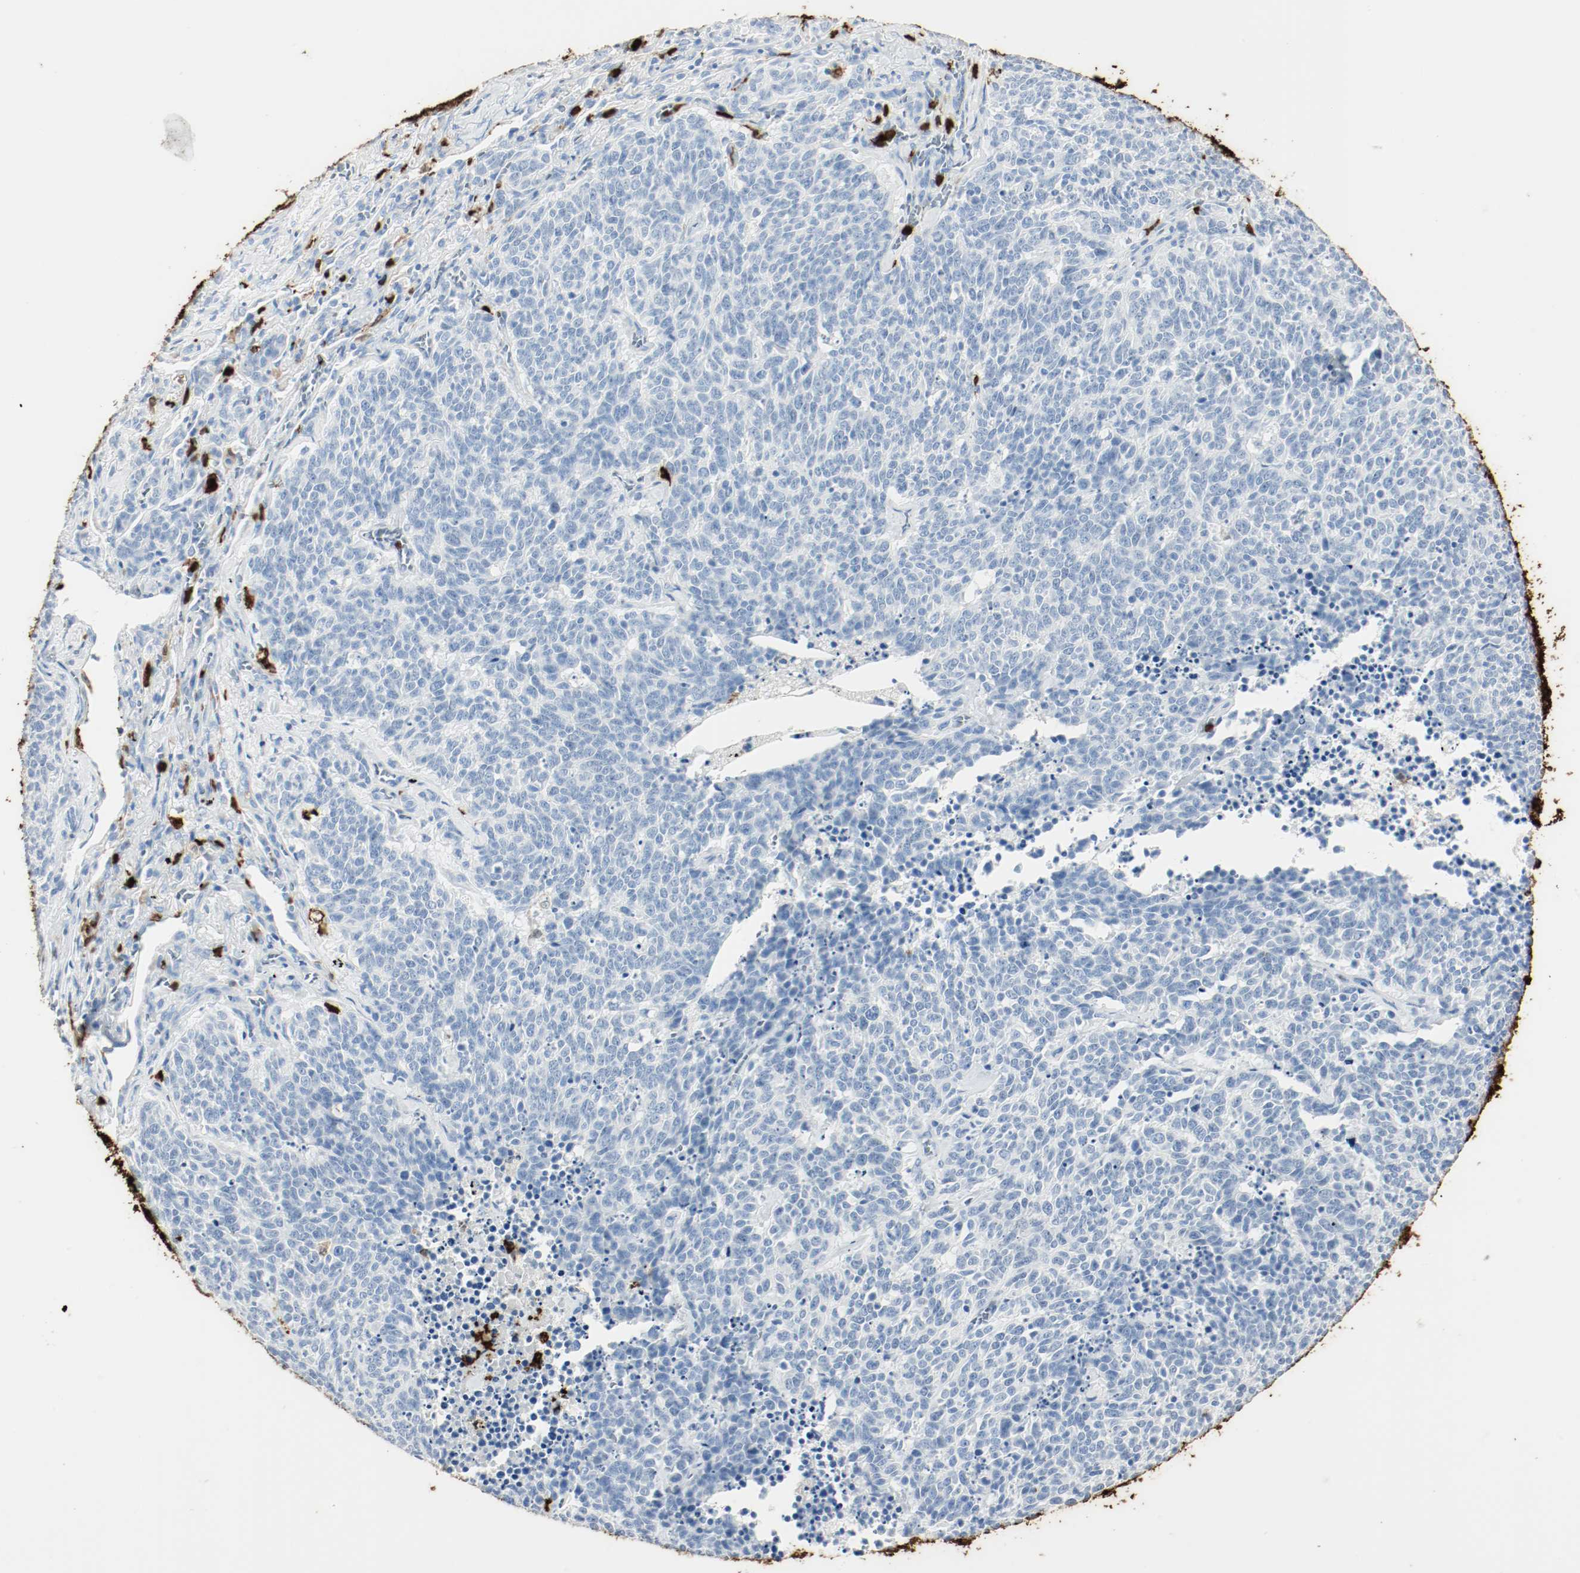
{"staining": {"intensity": "negative", "quantity": "none", "location": "none"}, "tissue": "lung cancer", "cell_type": "Tumor cells", "image_type": "cancer", "snomed": [{"axis": "morphology", "description": "Neoplasm, malignant, NOS"}, {"axis": "topography", "description": "Lung"}], "caption": "Immunohistochemistry (IHC) photomicrograph of neoplastic tissue: human malignant neoplasm (lung) stained with DAB (3,3'-diaminobenzidine) exhibits no significant protein staining in tumor cells.", "gene": "S100A9", "patient": {"sex": "female", "age": 58}}